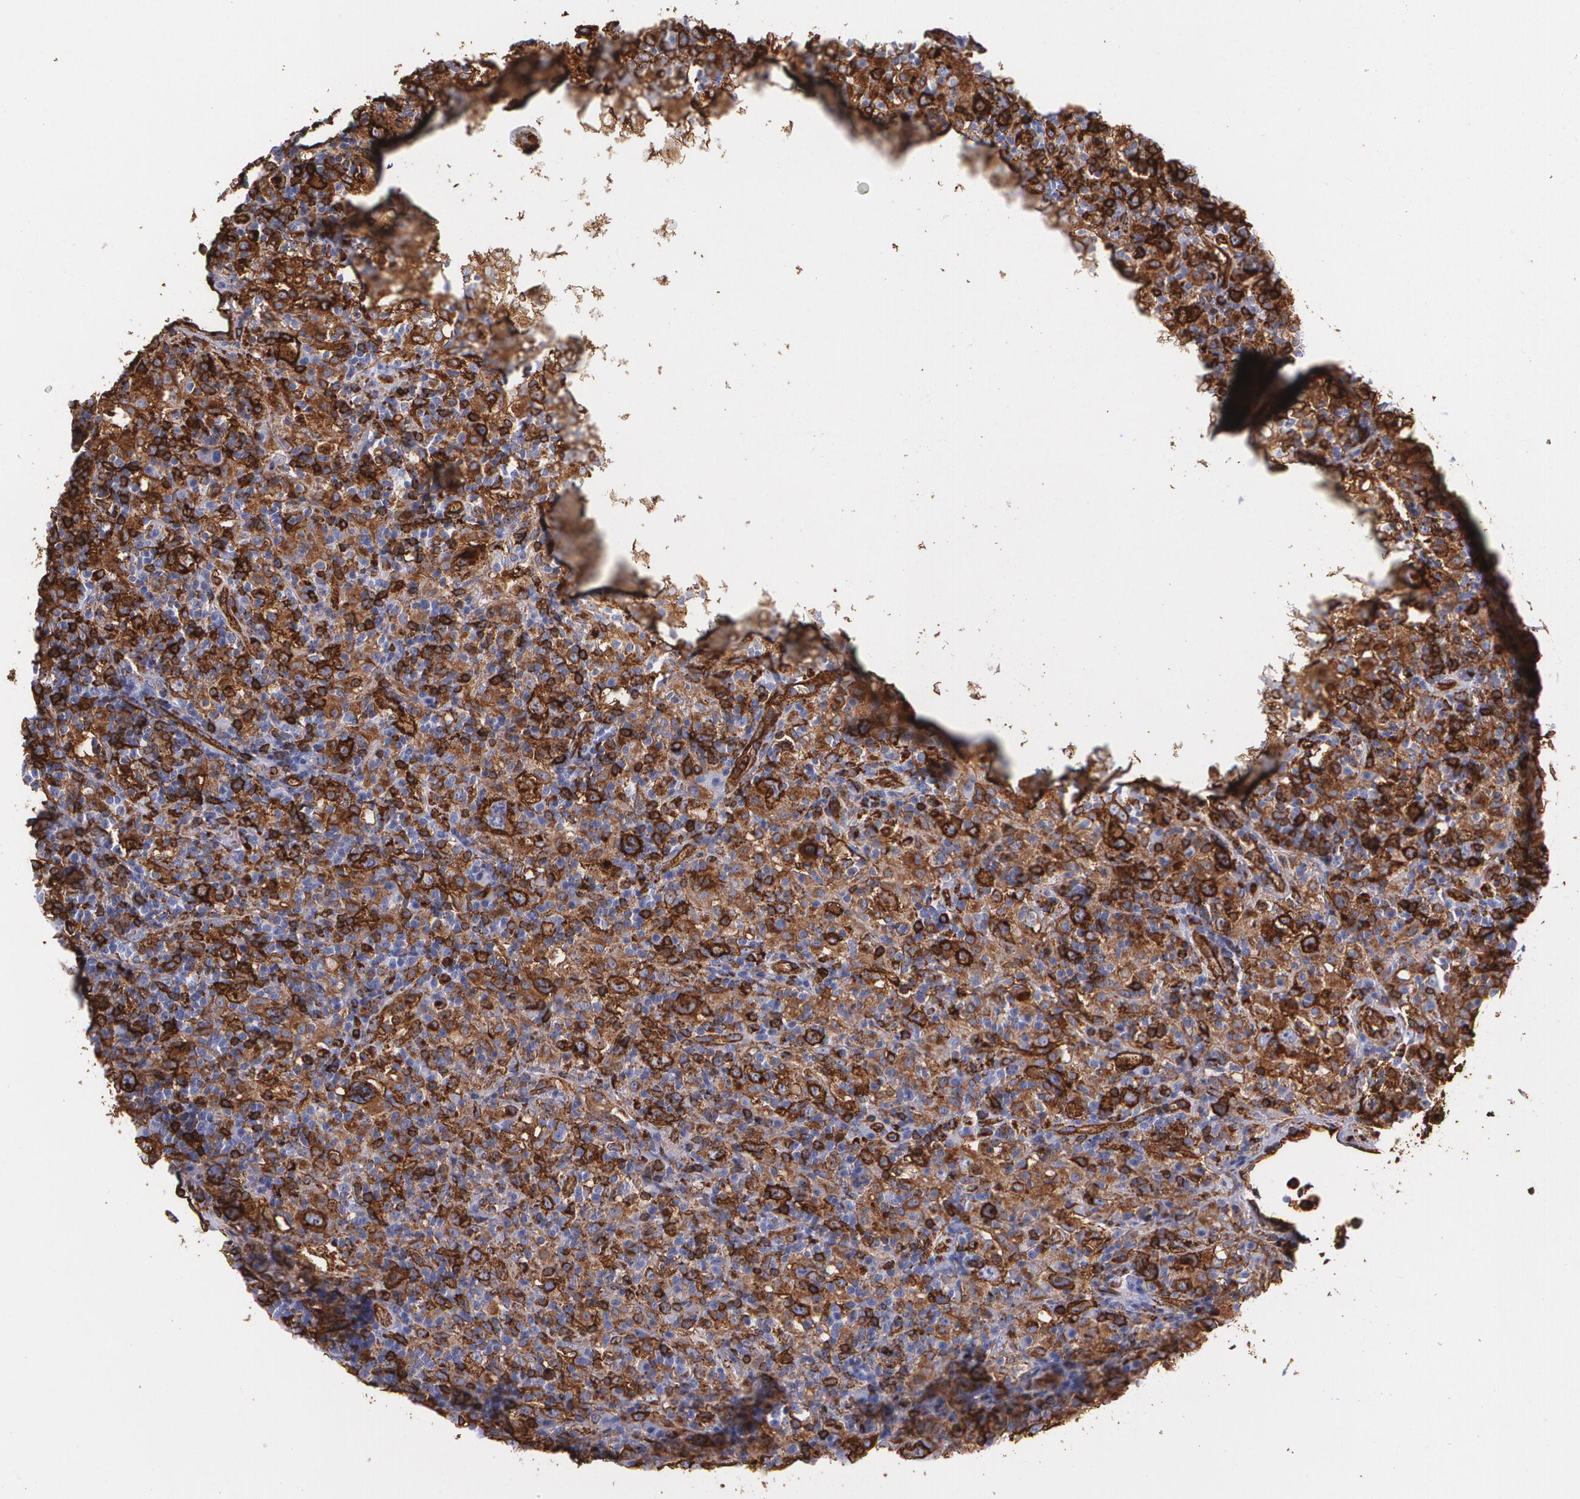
{"staining": {"intensity": "strong", "quantity": "25%-75%", "location": "cytoplasmic/membranous"}, "tissue": "lymphoma", "cell_type": "Tumor cells", "image_type": "cancer", "snomed": [{"axis": "morphology", "description": "Hodgkin's disease, NOS"}, {"axis": "topography", "description": "Lymph node"}], "caption": "The histopathology image shows staining of lymphoma, revealing strong cytoplasmic/membranous protein staining (brown color) within tumor cells.", "gene": "HLA-DRA", "patient": {"sex": "male", "age": 46}}